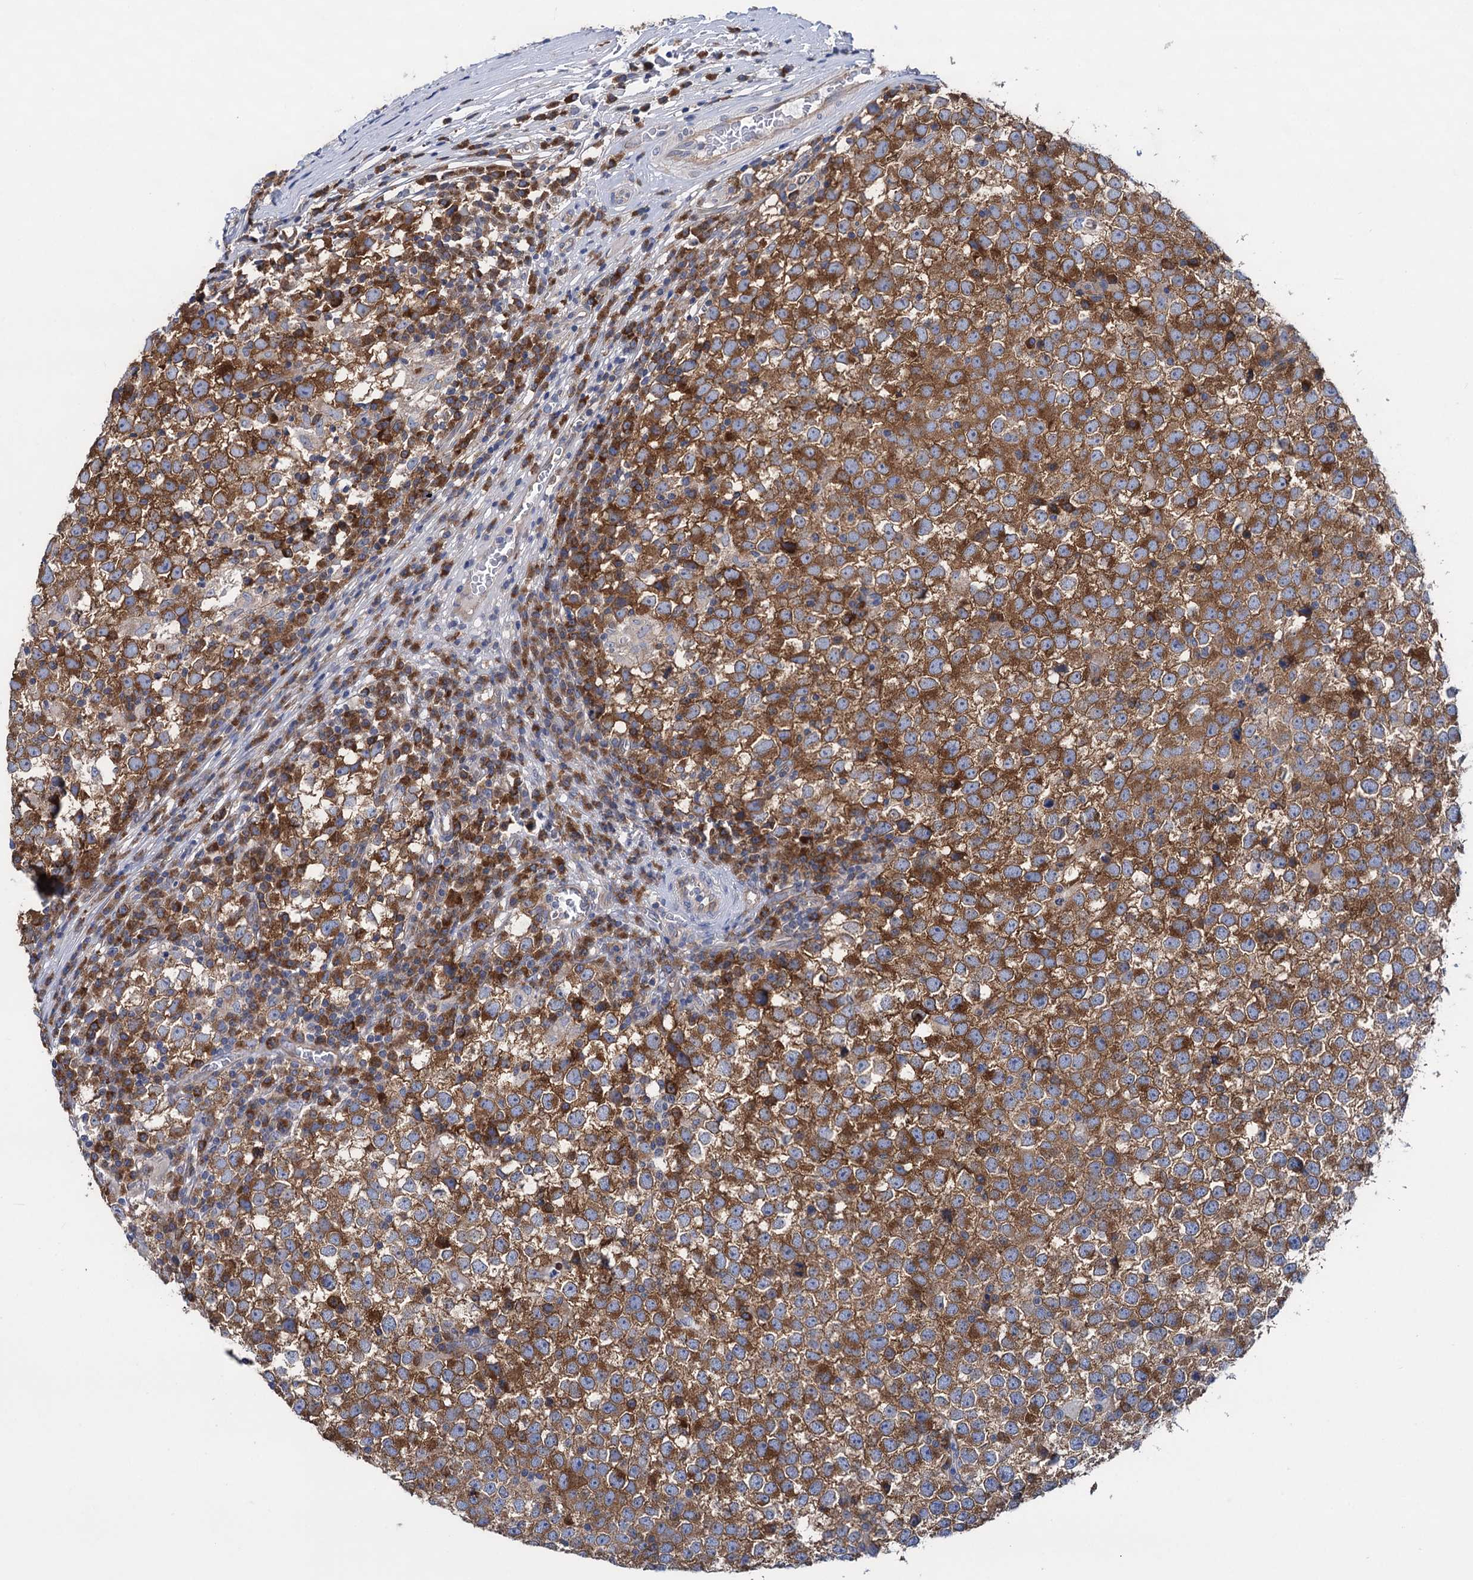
{"staining": {"intensity": "strong", "quantity": "25%-75%", "location": "cytoplasmic/membranous"}, "tissue": "testis cancer", "cell_type": "Tumor cells", "image_type": "cancer", "snomed": [{"axis": "morphology", "description": "Seminoma, NOS"}, {"axis": "topography", "description": "Testis"}], "caption": "A high amount of strong cytoplasmic/membranous staining is appreciated in approximately 25%-75% of tumor cells in testis cancer (seminoma) tissue.", "gene": "ZNRD2", "patient": {"sex": "male", "age": 65}}